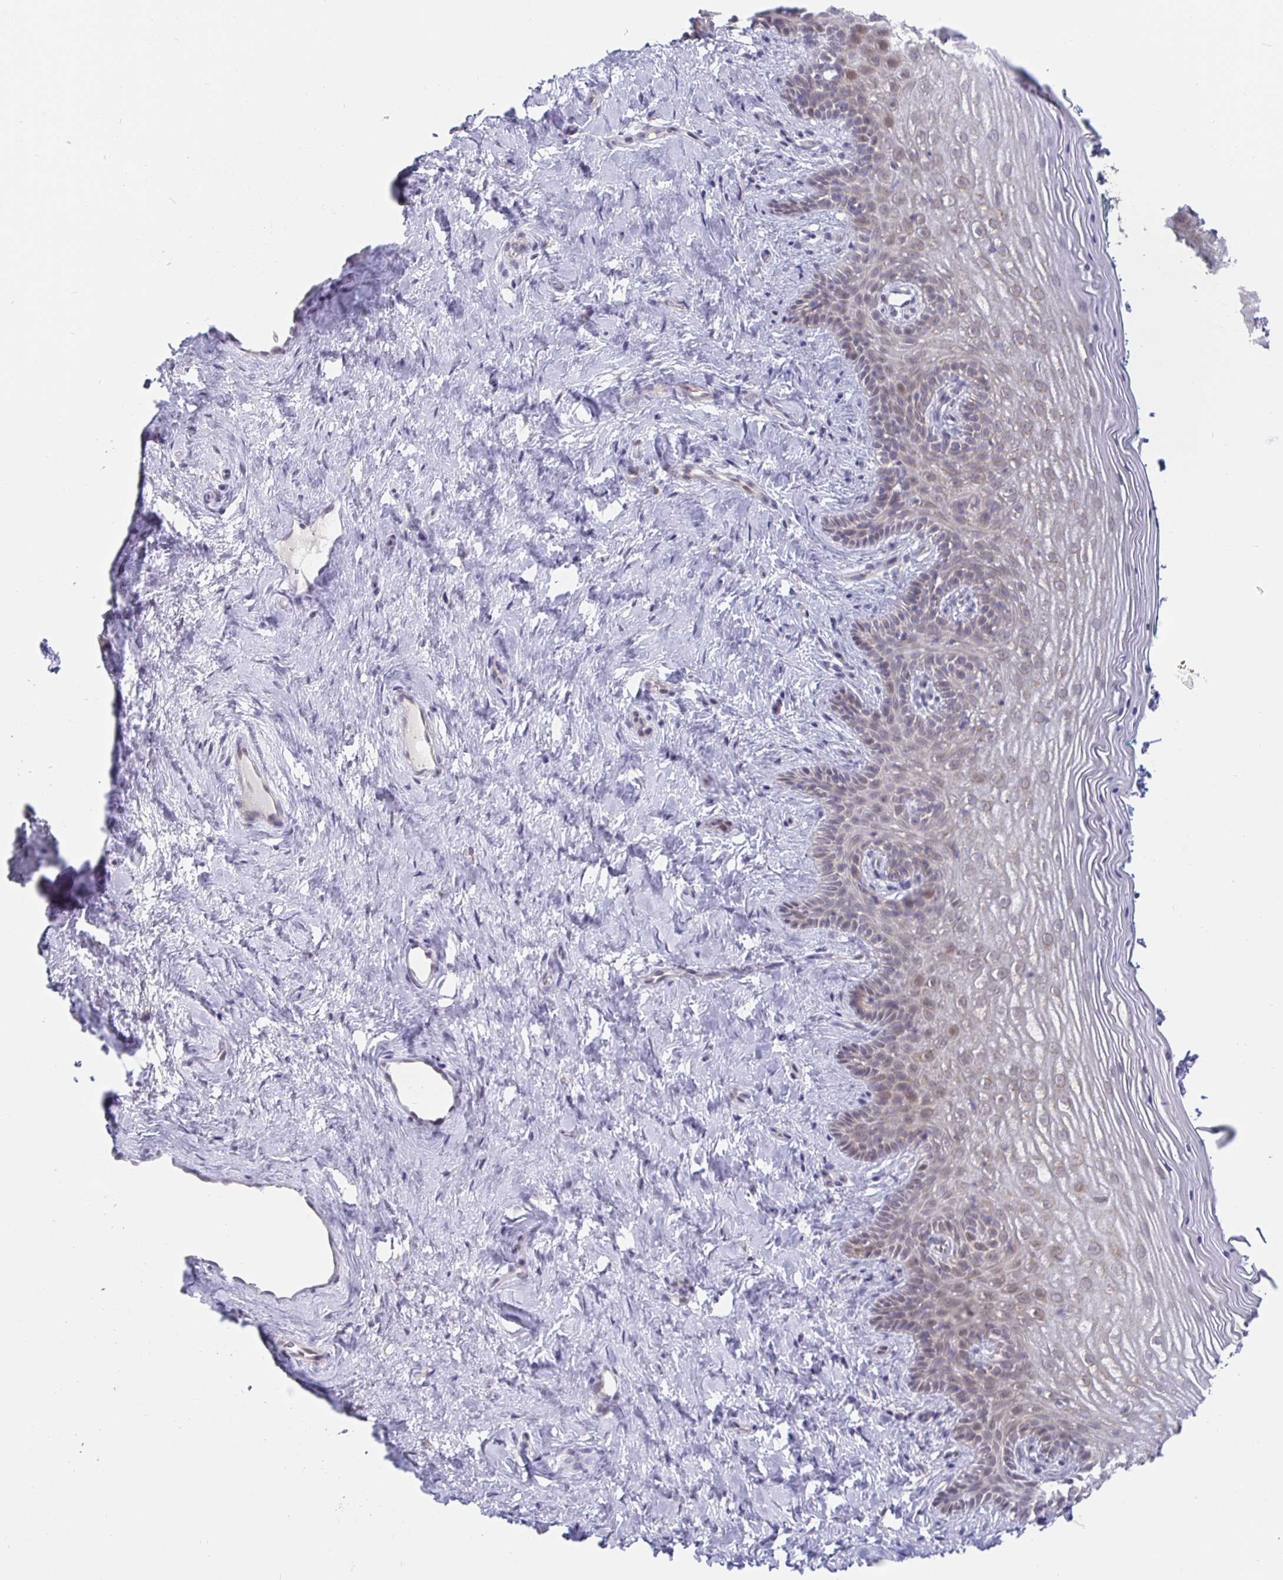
{"staining": {"intensity": "weak", "quantity": "<25%", "location": "cytoplasmic/membranous"}, "tissue": "vagina", "cell_type": "Squamous epithelial cells", "image_type": "normal", "snomed": [{"axis": "morphology", "description": "Normal tissue, NOS"}, {"axis": "topography", "description": "Vagina"}], "caption": "Vagina stained for a protein using immunohistochemistry (IHC) shows no staining squamous epithelial cells.", "gene": "CIT", "patient": {"sex": "female", "age": 45}}